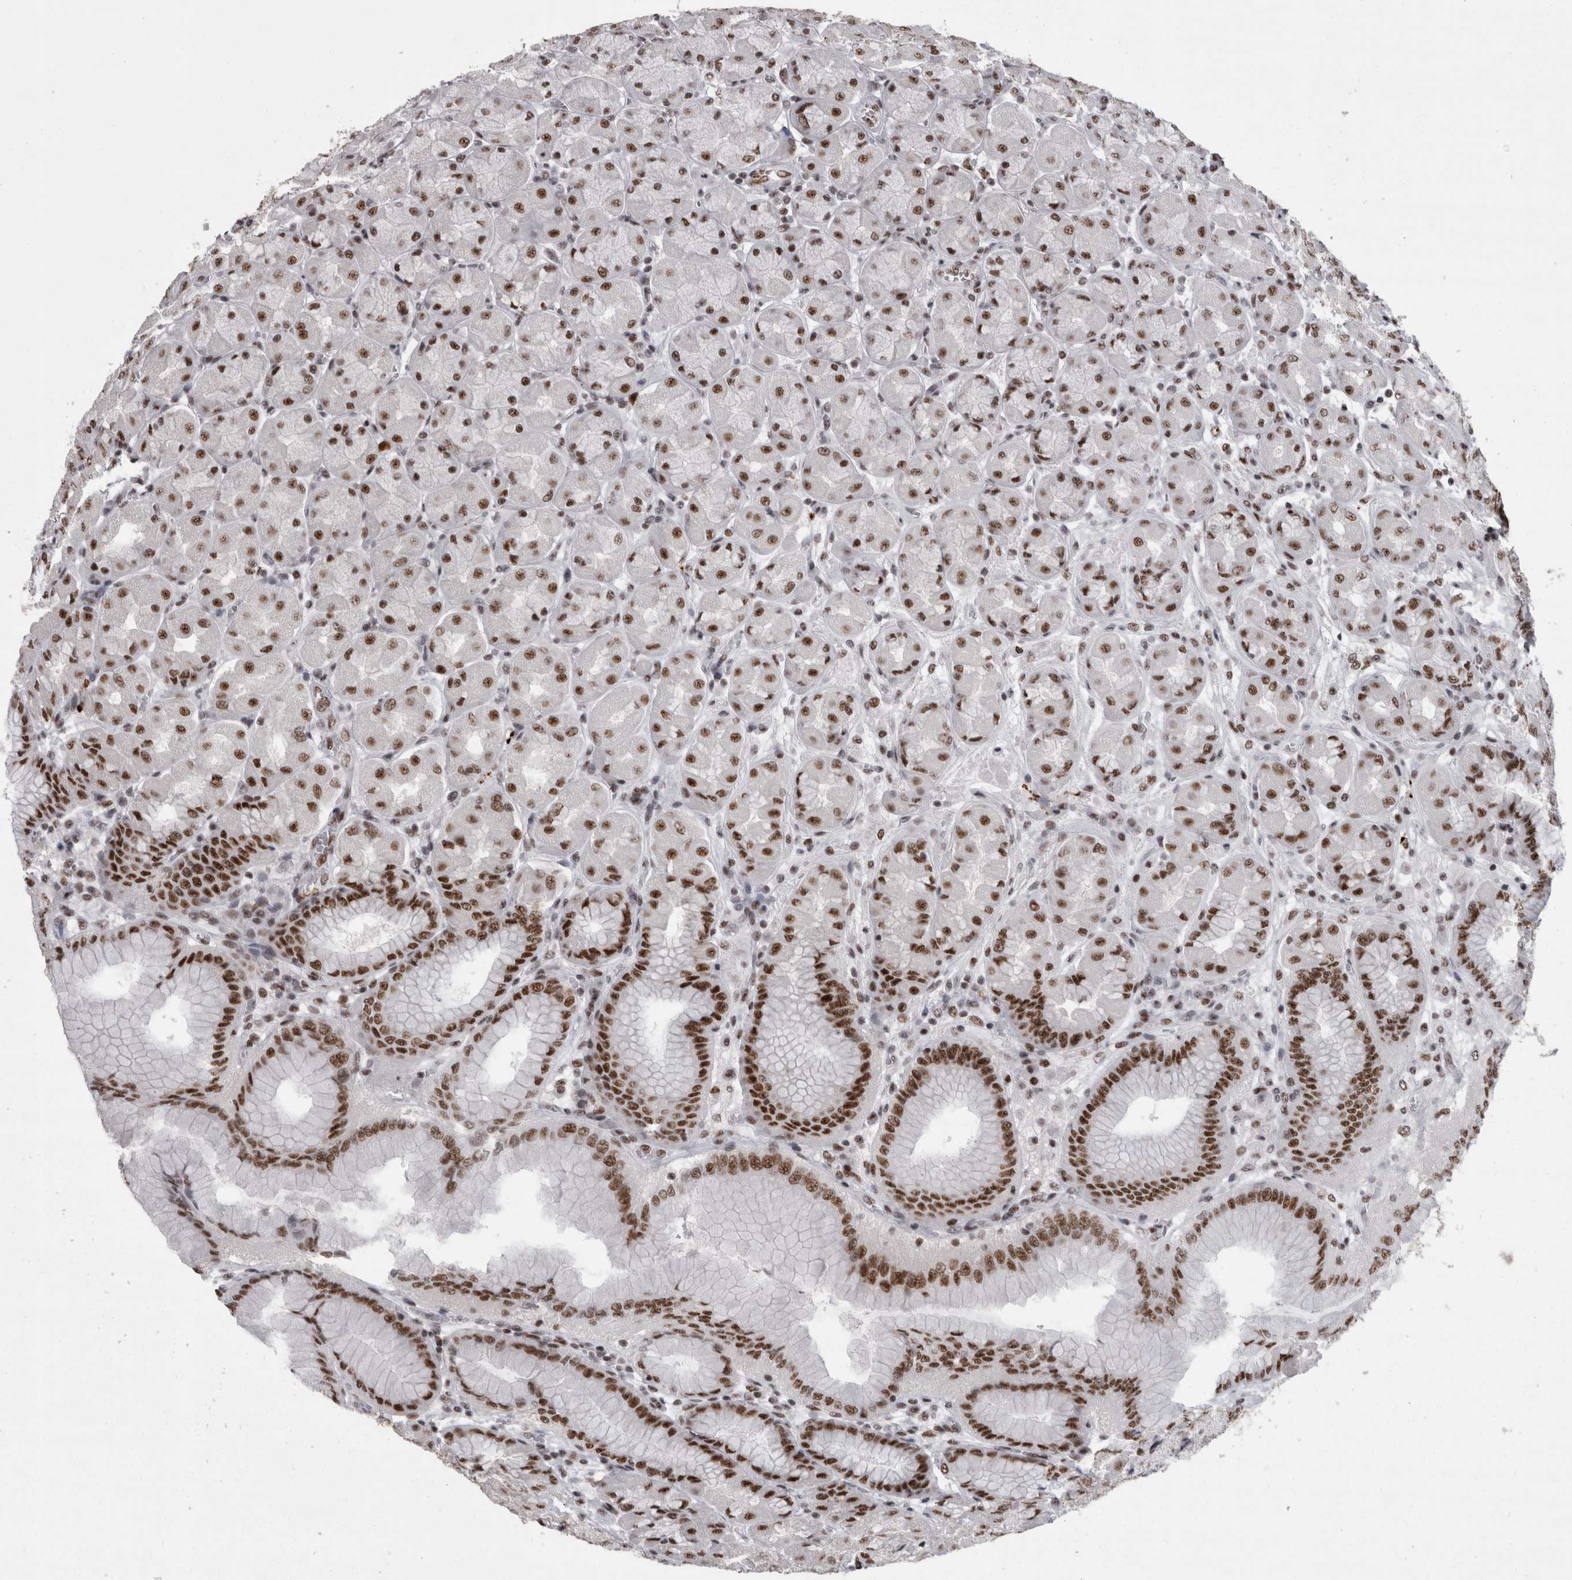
{"staining": {"intensity": "moderate", "quantity": ">75%", "location": "nuclear"}, "tissue": "stomach", "cell_type": "Glandular cells", "image_type": "normal", "snomed": [{"axis": "morphology", "description": "Normal tissue, NOS"}, {"axis": "topography", "description": "Stomach, upper"}], "caption": "Approximately >75% of glandular cells in benign stomach exhibit moderate nuclear protein positivity as visualized by brown immunohistochemical staining.", "gene": "SNRNP40", "patient": {"sex": "female", "age": 56}}